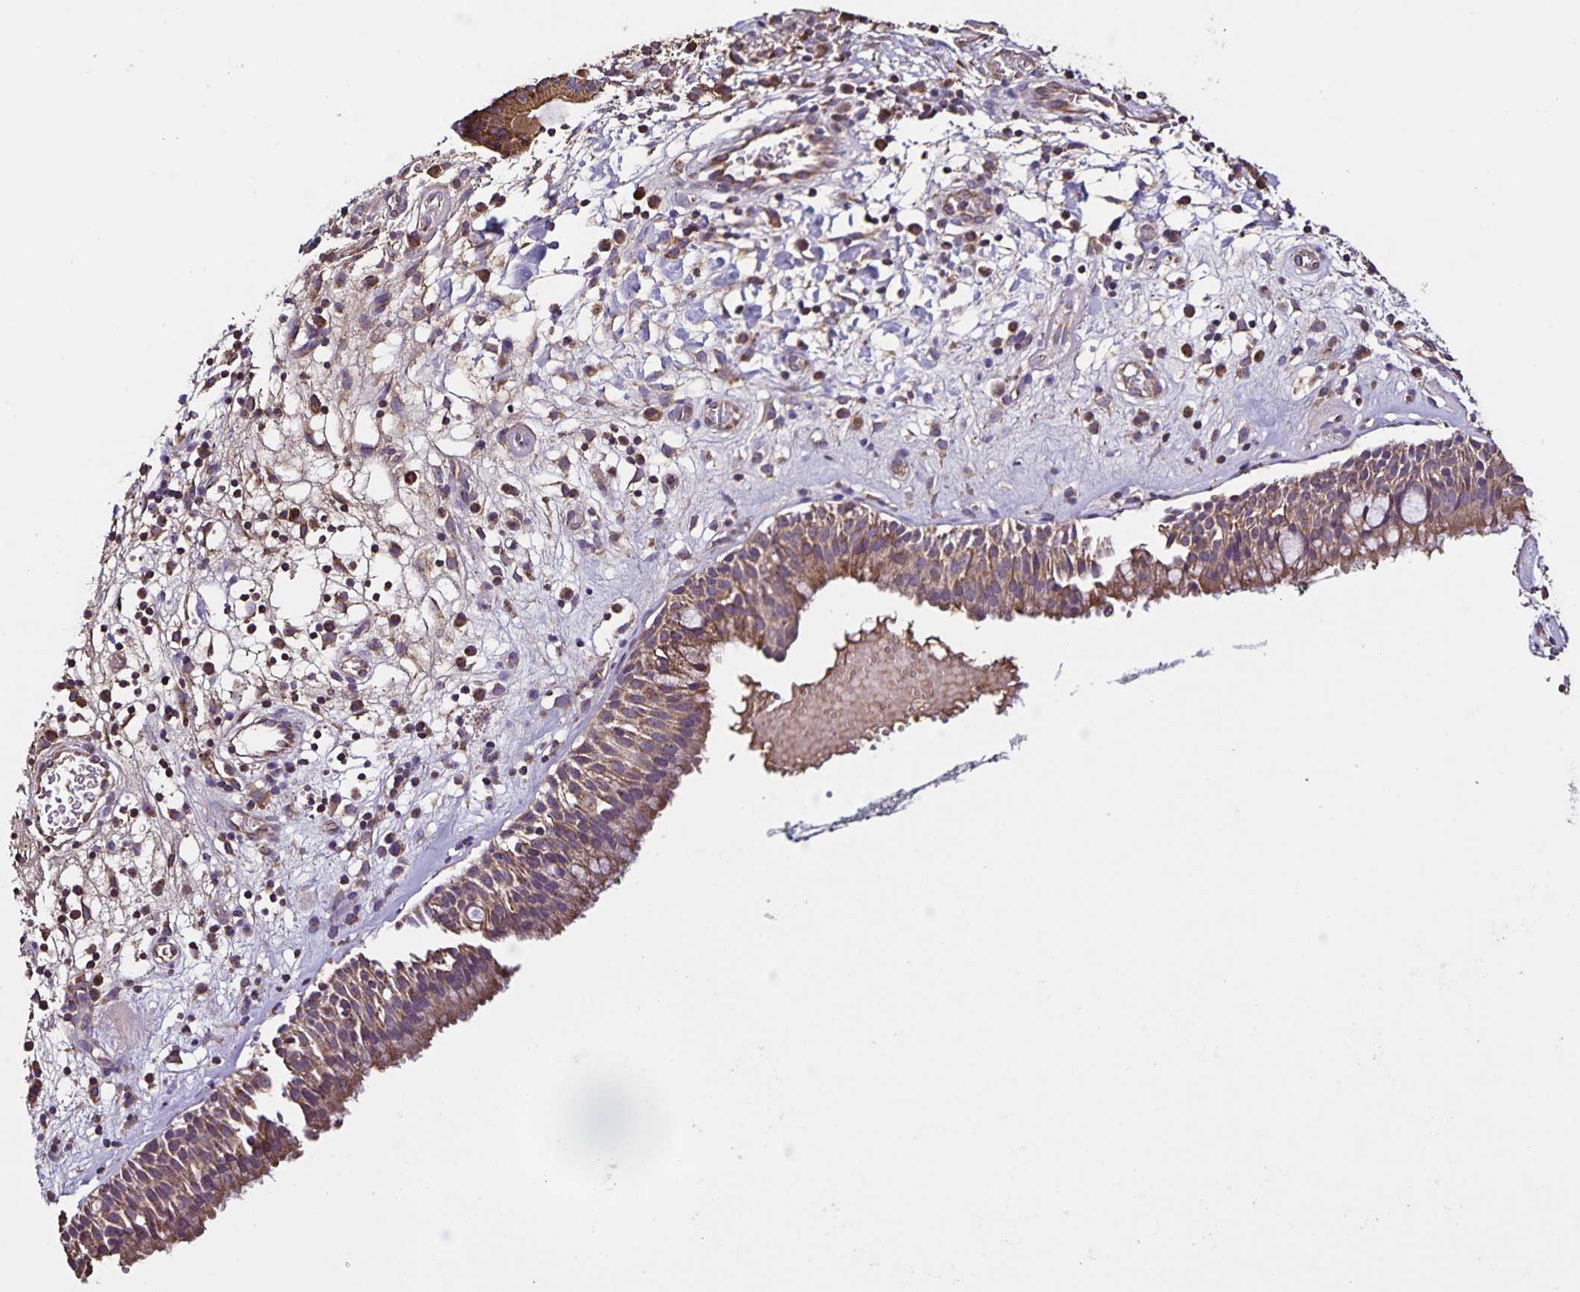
{"staining": {"intensity": "weak", "quantity": ">75%", "location": "cytoplasmic/membranous"}, "tissue": "nasopharynx", "cell_type": "Respiratory epithelial cells", "image_type": "normal", "snomed": [{"axis": "morphology", "description": "Normal tissue, NOS"}, {"axis": "morphology", "description": "Basal cell carcinoma"}, {"axis": "topography", "description": "Cartilage tissue"}, {"axis": "topography", "description": "Nasopharynx"}, {"axis": "topography", "description": "Oral tissue"}], "caption": "IHC (DAB (3,3'-diaminobenzidine)) staining of benign nasopharynx reveals weak cytoplasmic/membranous protein staining in approximately >75% of respiratory epithelial cells. The protein is stained brown, and the nuclei are stained in blue (DAB (3,3'-diaminobenzidine) IHC with brightfield microscopy, high magnification).", "gene": "MAN1A1", "patient": {"sex": "female", "age": 77}}